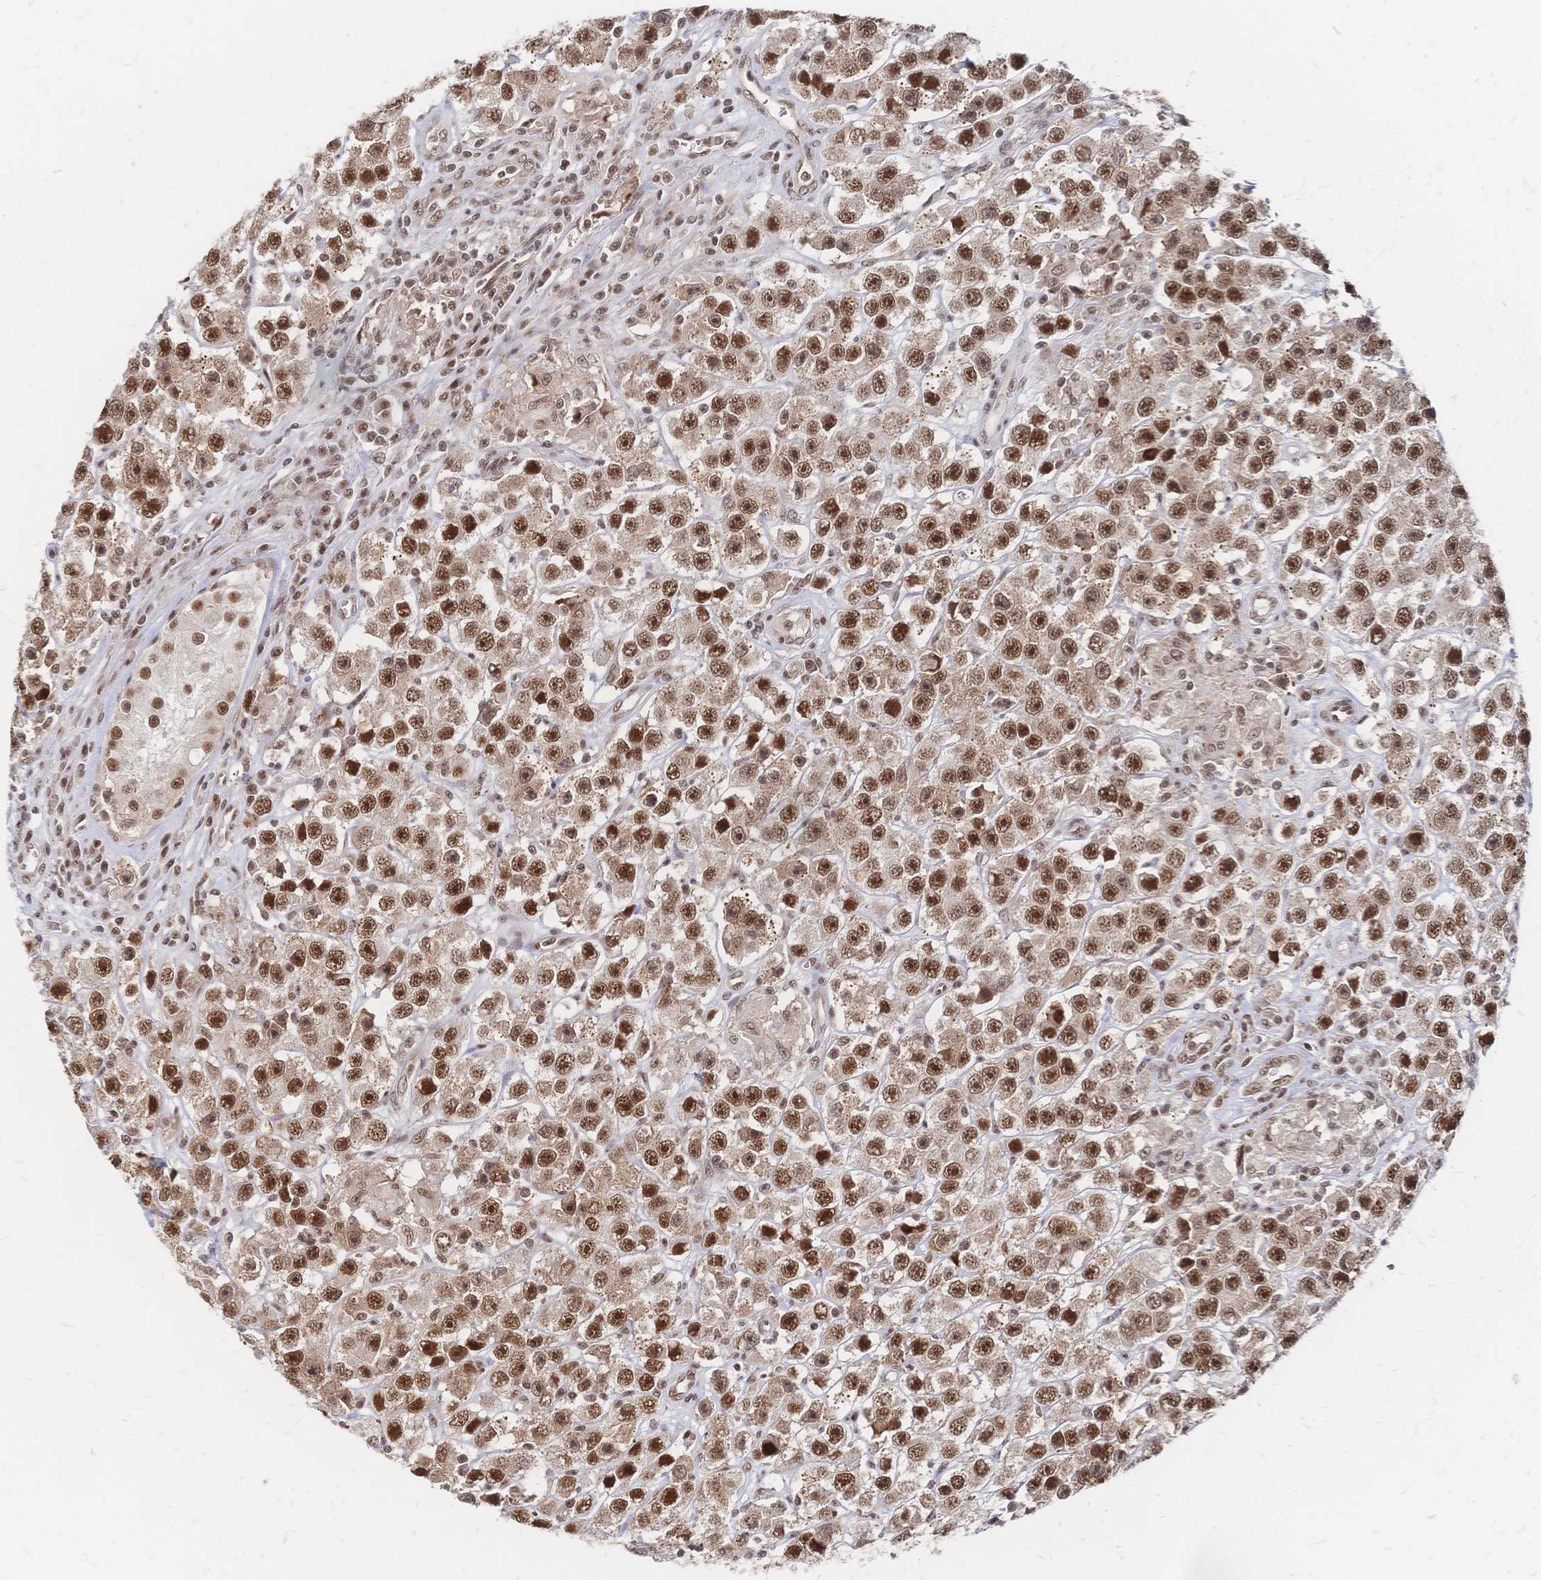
{"staining": {"intensity": "strong", "quantity": ">75%", "location": "nuclear"}, "tissue": "testis cancer", "cell_type": "Tumor cells", "image_type": "cancer", "snomed": [{"axis": "morphology", "description": "Seminoma, NOS"}, {"axis": "topography", "description": "Testis"}], "caption": "Protein staining of testis cancer (seminoma) tissue exhibits strong nuclear staining in approximately >75% of tumor cells. (Stains: DAB (3,3'-diaminobenzidine) in brown, nuclei in blue, Microscopy: brightfield microscopy at high magnification).", "gene": "NELFA", "patient": {"sex": "male", "age": 45}}